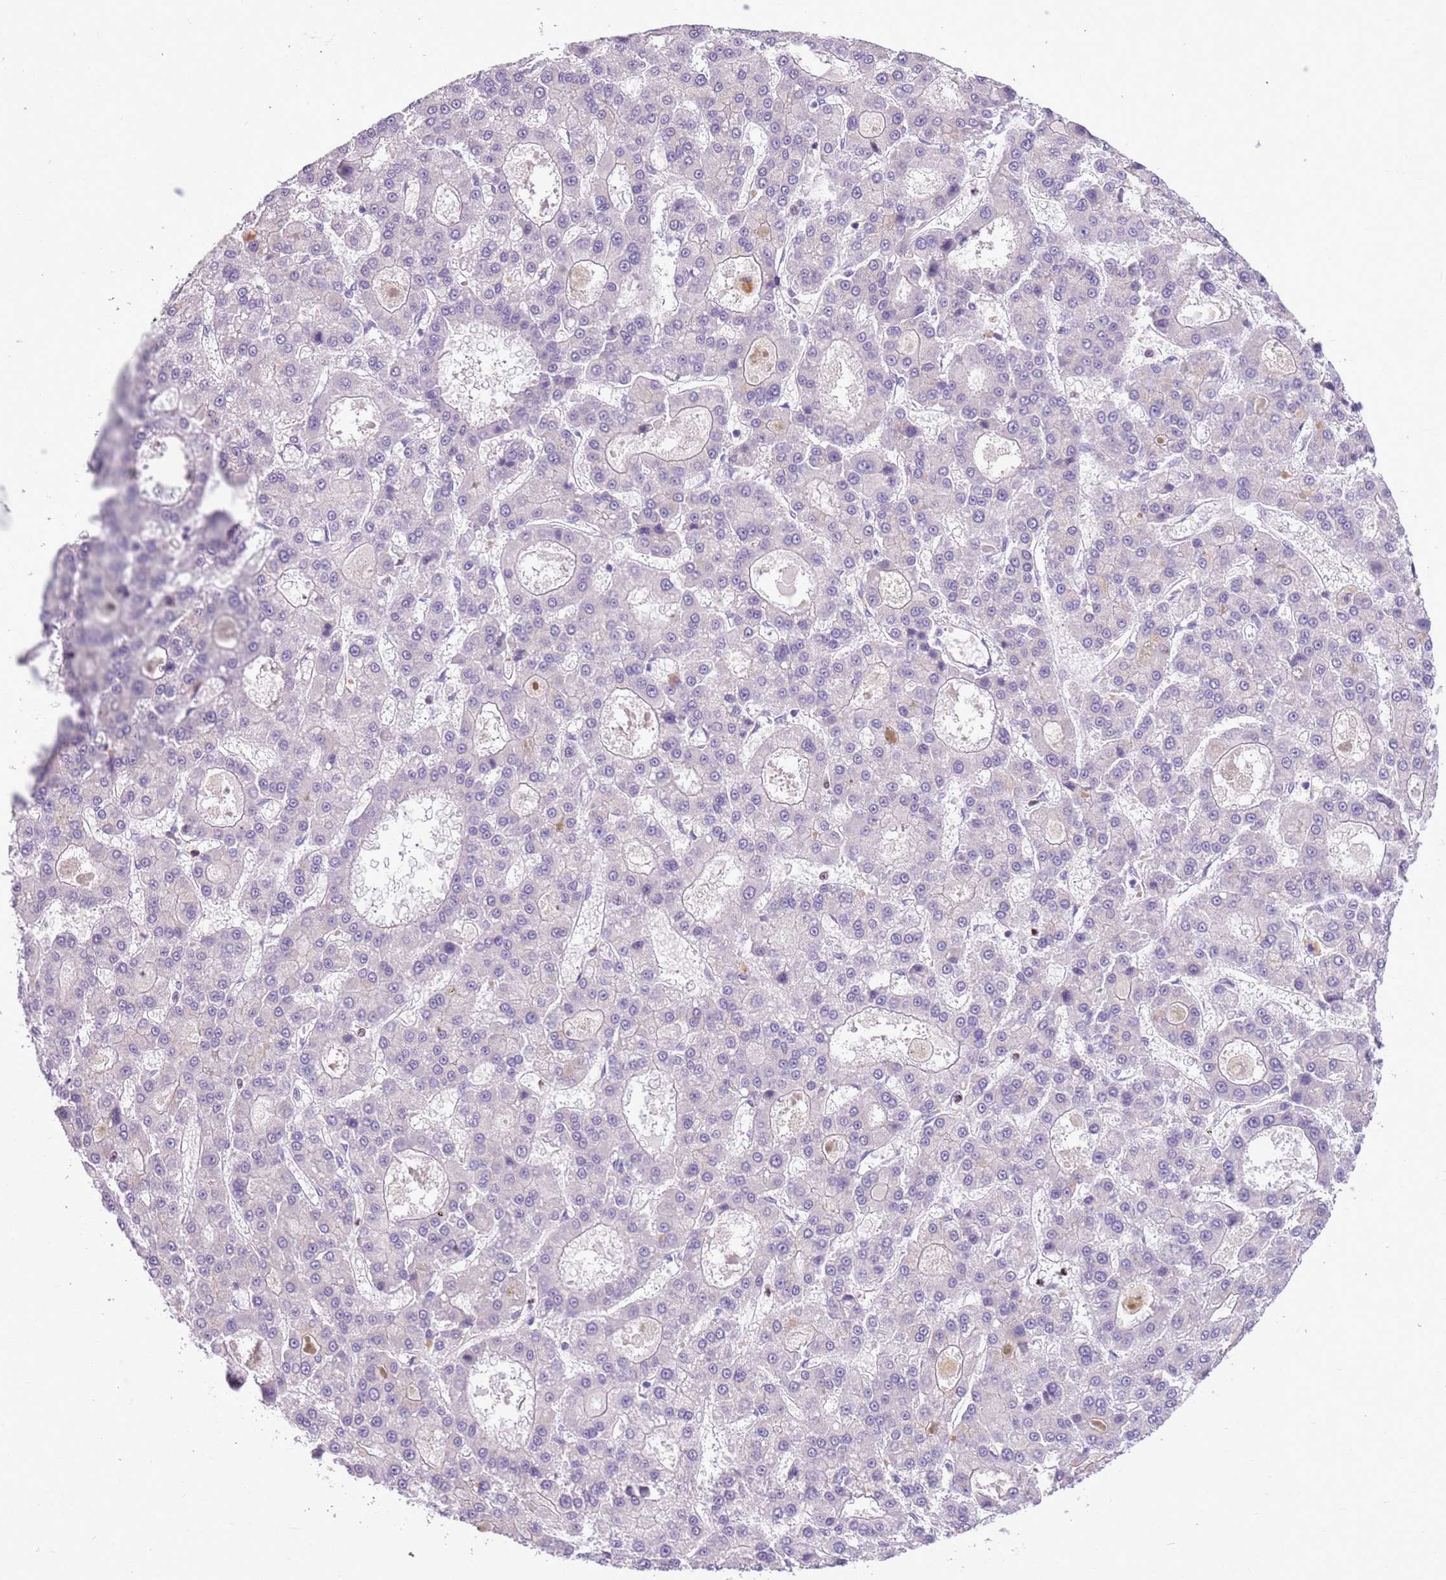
{"staining": {"intensity": "negative", "quantity": "none", "location": "none"}, "tissue": "liver cancer", "cell_type": "Tumor cells", "image_type": "cancer", "snomed": [{"axis": "morphology", "description": "Carcinoma, Hepatocellular, NOS"}, {"axis": "topography", "description": "Liver"}], "caption": "The image demonstrates no significant positivity in tumor cells of liver cancer.", "gene": "ADCY7", "patient": {"sex": "male", "age": 70}}